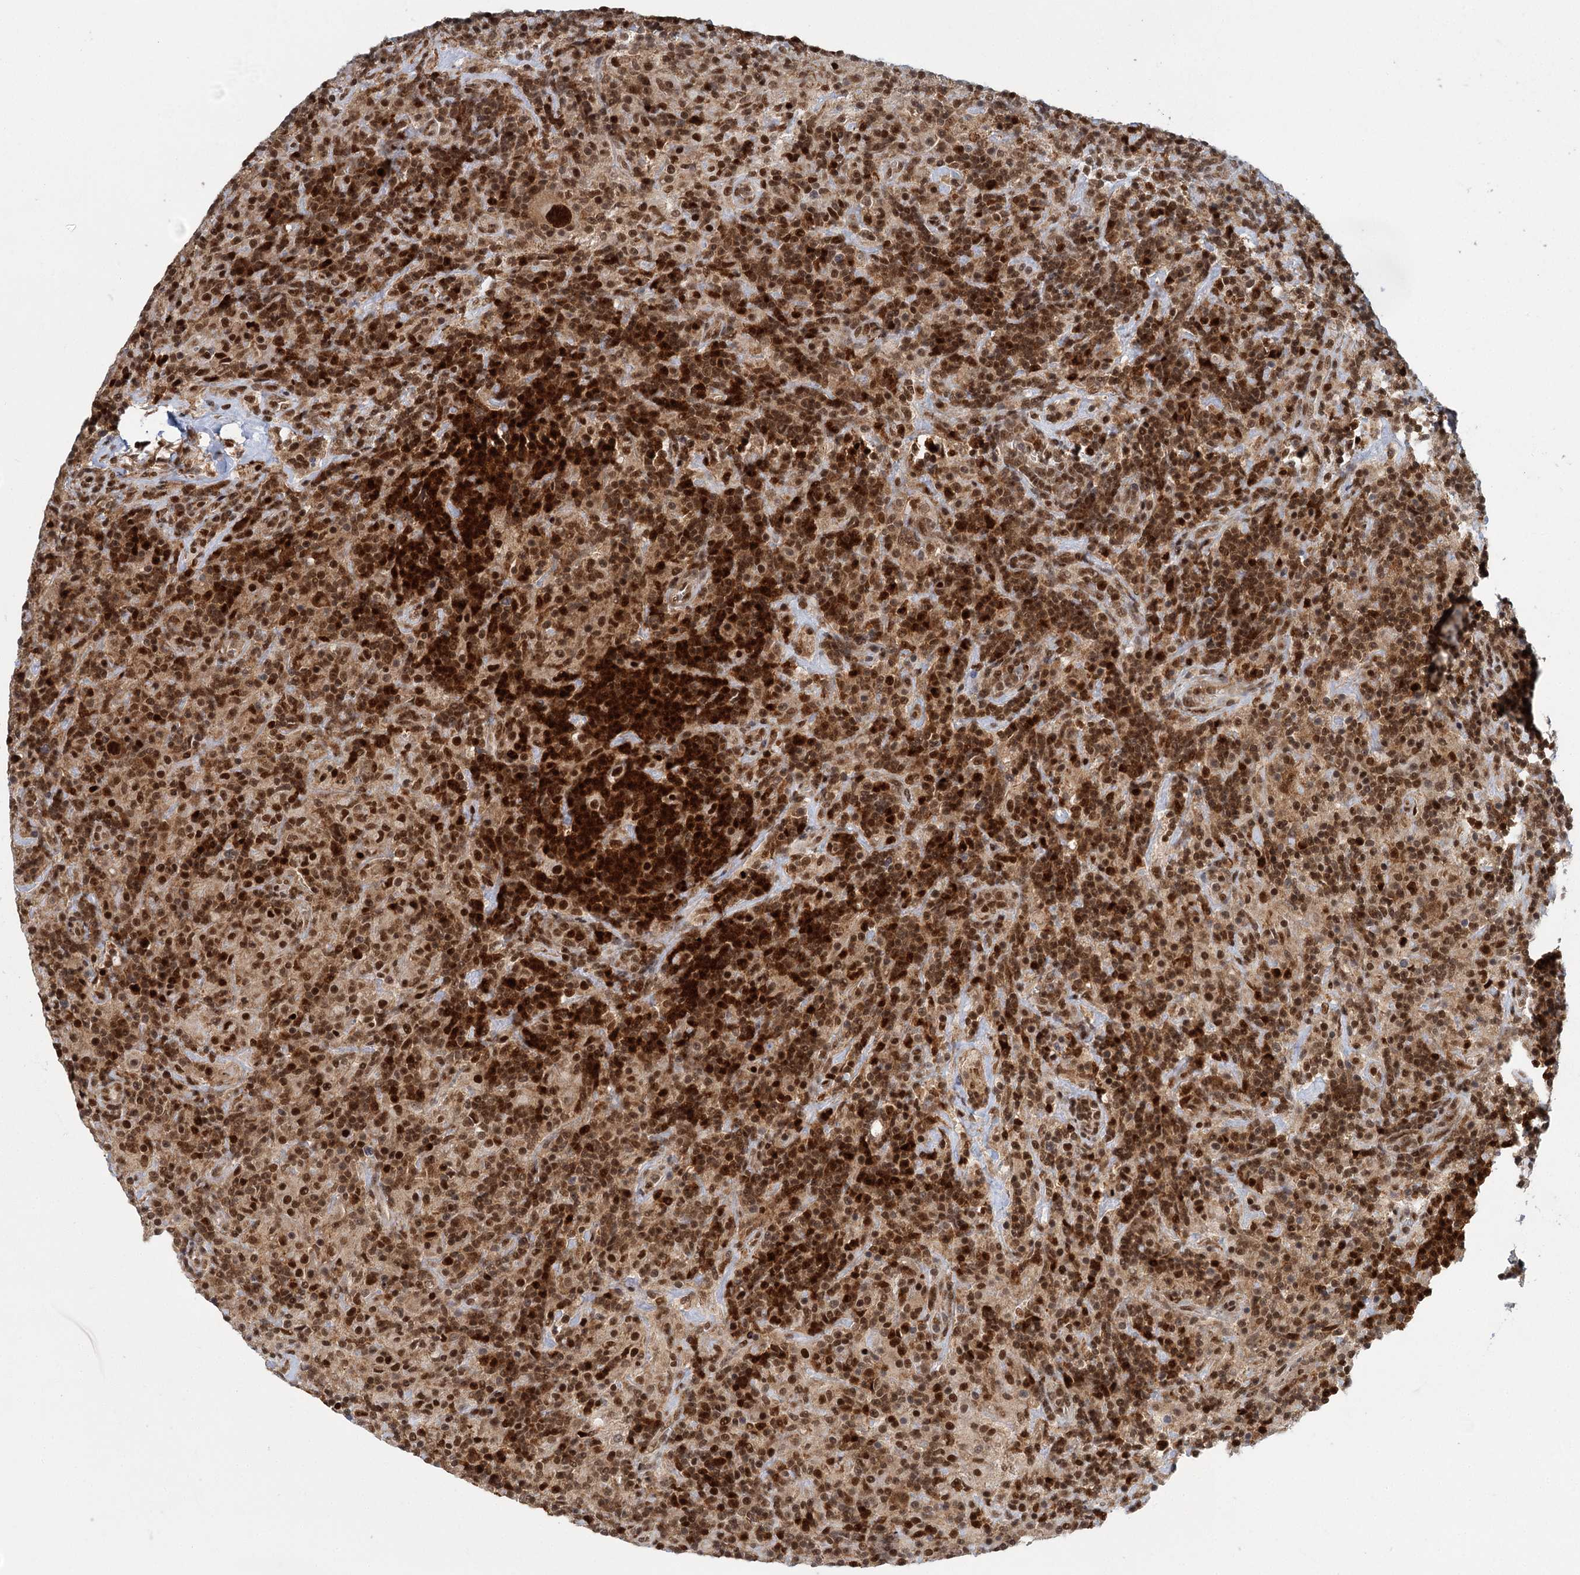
{"staining": {"intensity": "strong", "quantity": ">75%", "location": "nuclear"}, "tissue": "lymphoma", "cell_type": "Tumor cells", "image_type": "cancer", "snomed": [{"axis": "morphology", "description": "Hodgkin's disease, NOS"}, {"axis": "topography", "description": "Lymph node"}], "caption": "Protein staining reveals strong nuclear staining in about >75% of tumor cells in Hodgkin's disease. Nuclei are stained in blue.", "gene": "GPATCH11", "patient": {"sex": "male", "age": 70}}